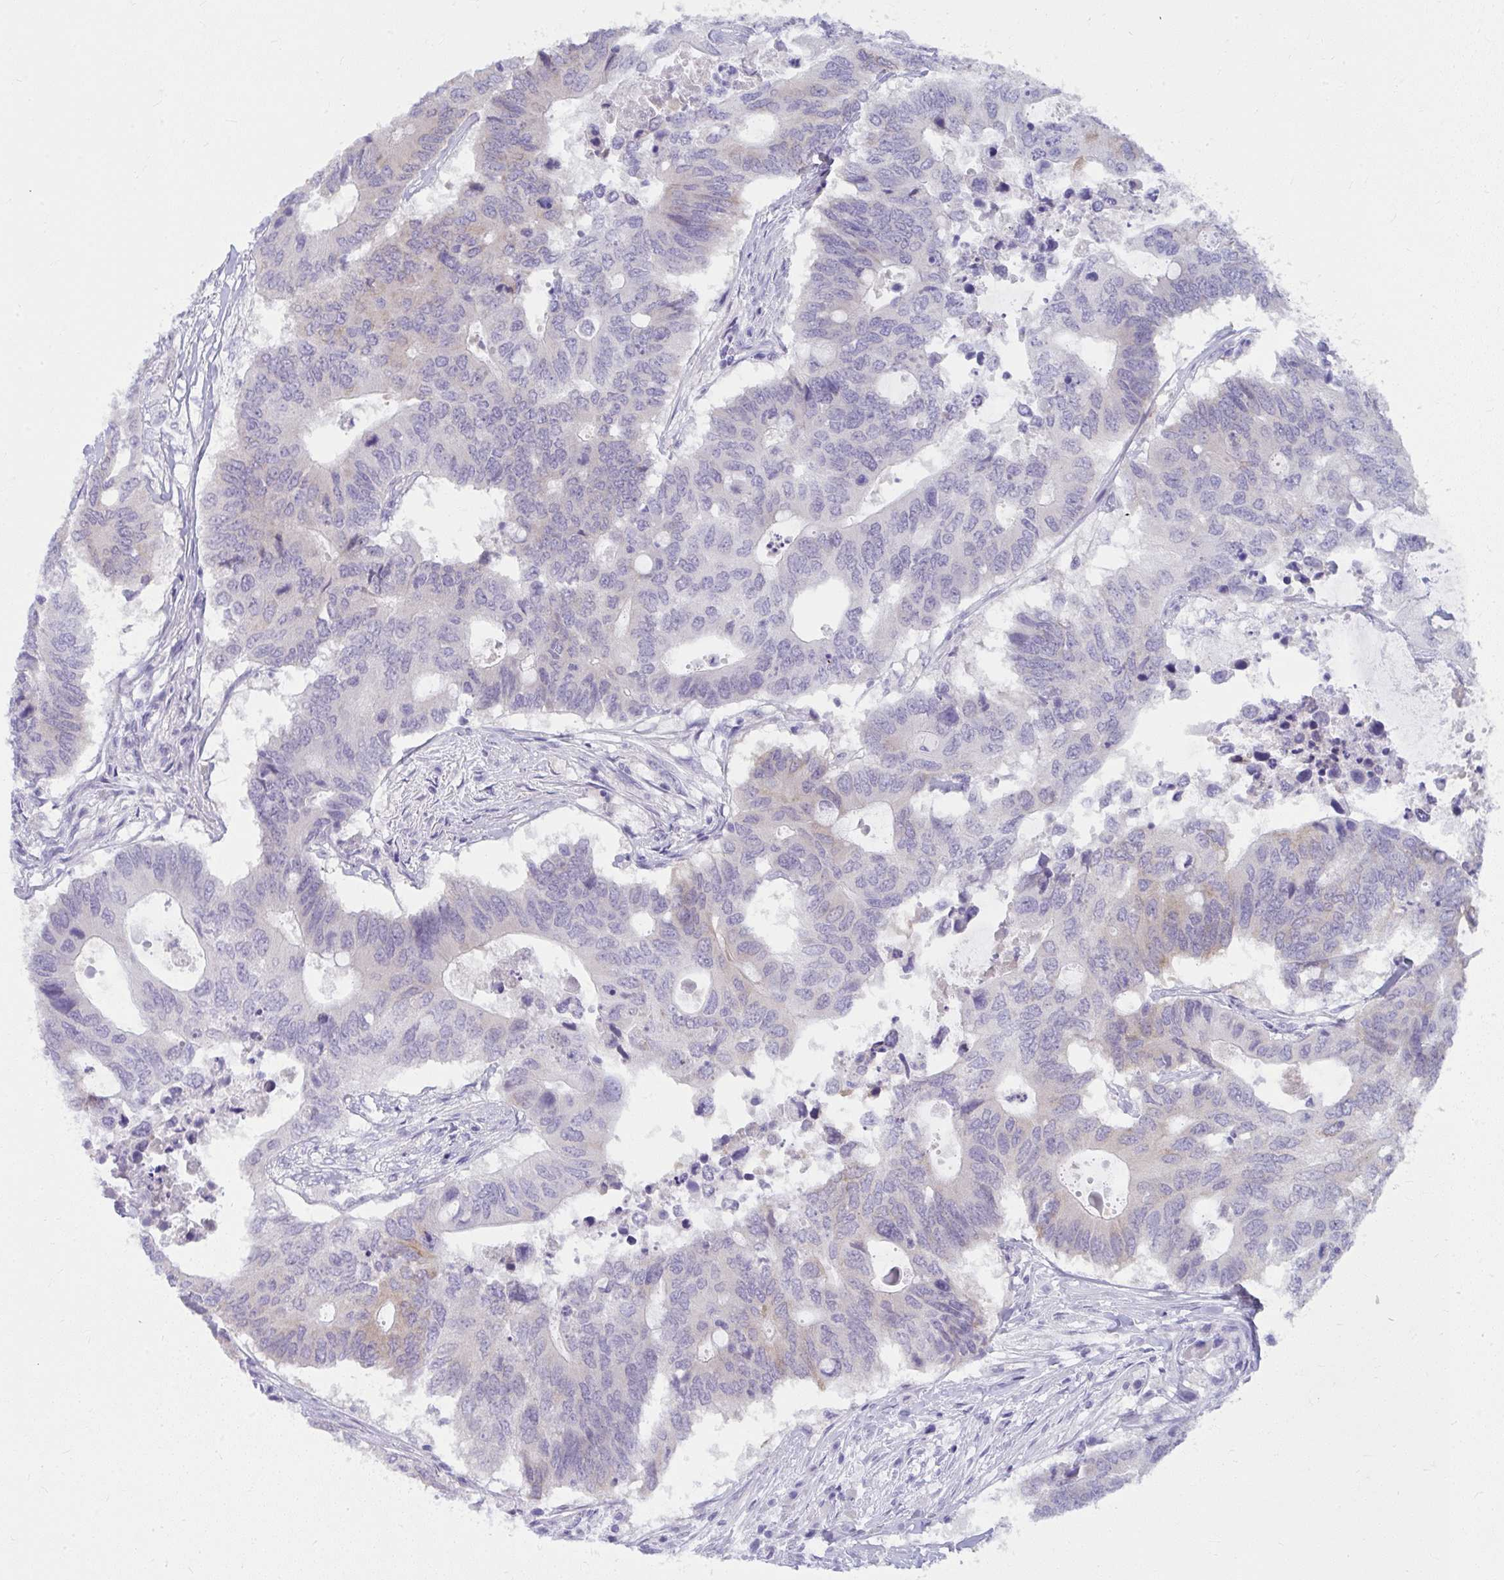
{"staining": {"intensity": "moderate", "quantity": "<25%", "location": "cytoplasmic/membranous"}, "tissue": "colorectal cancer", "cell_type": "Tumor cells", "image_type": "cancer", "snomed": [{"axis": "morphology", "description": "Adenocarcinoma, NOS"}, {"axis": "topography", "description": "Colon"}], "caption": "An immunohistochemistry micrograph of tumor tissue is shown. Protein staining in brown shows moderate cytoplasmic/membranous positivity in adenocarcinoma (colorectal) within tumor cells.", "gene": "UGT3A2", "patient": {"sex": "male", "age": 71}}